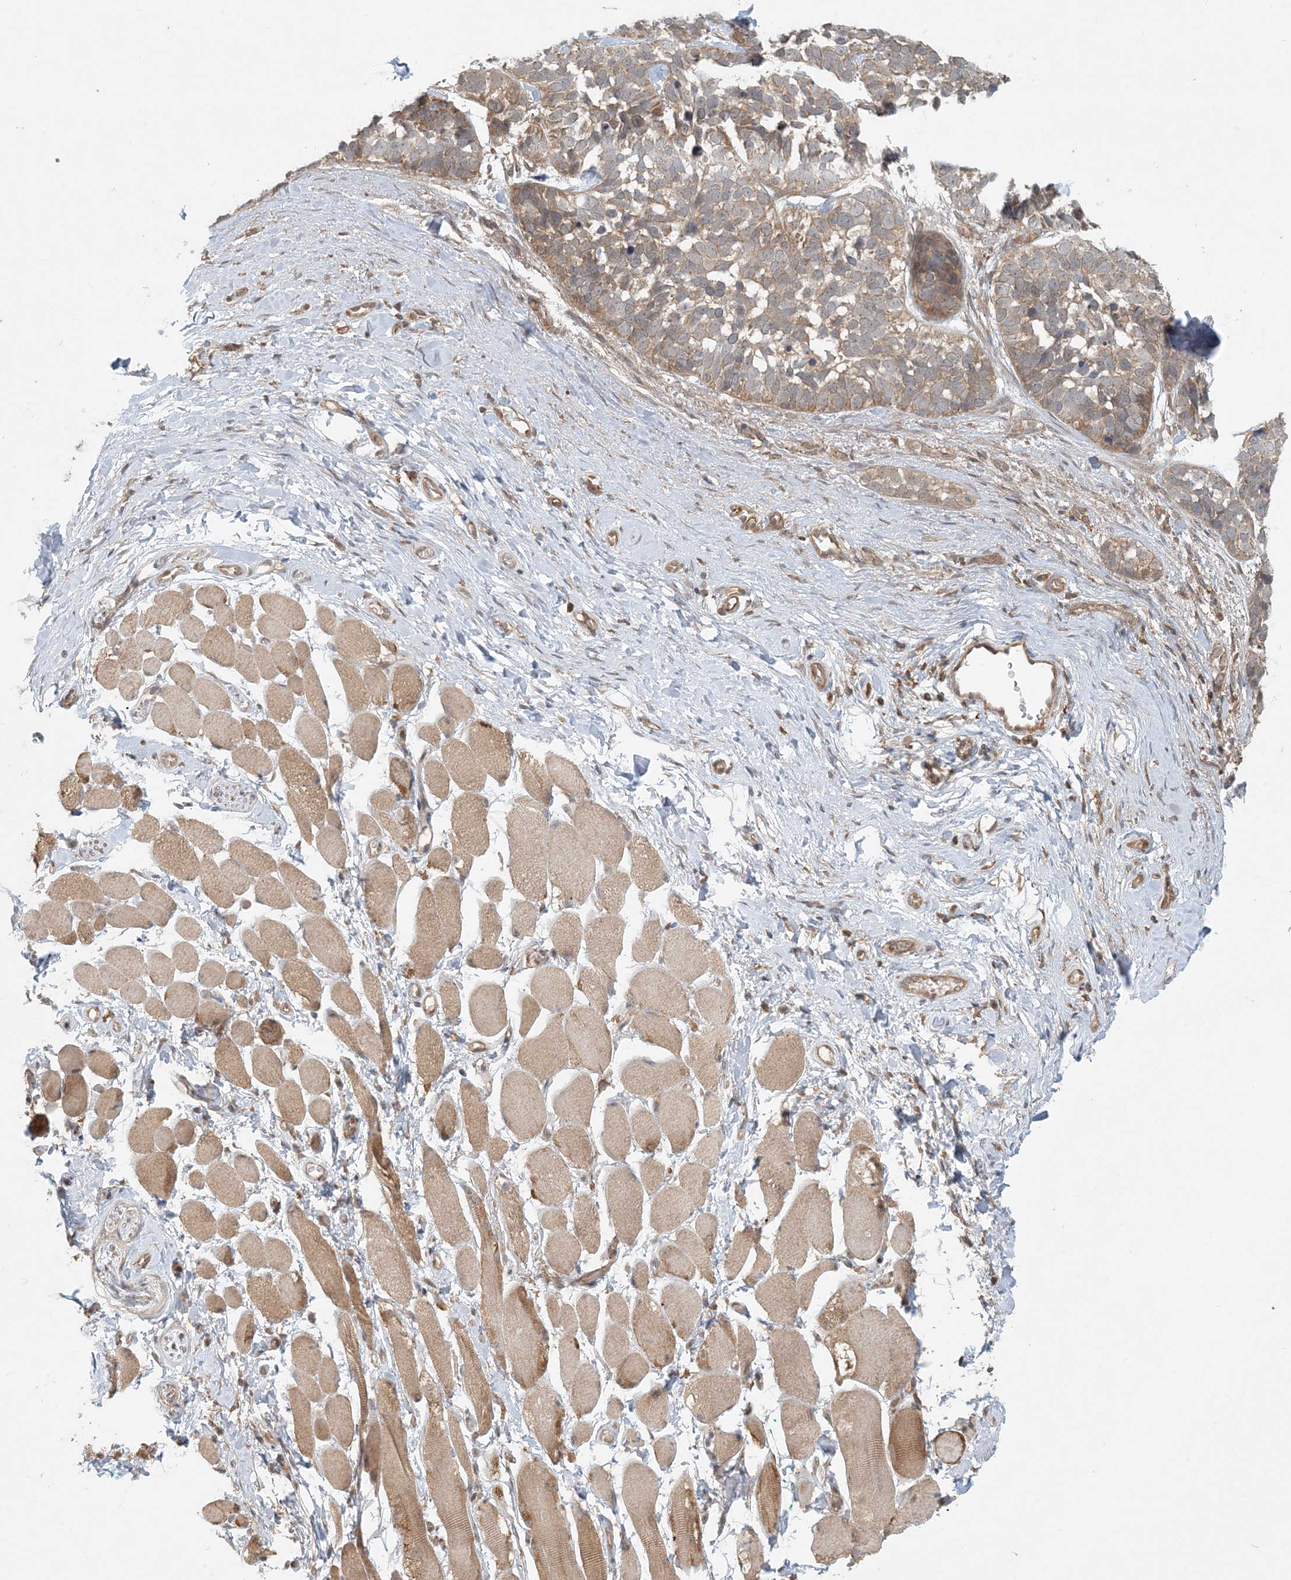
{"staining": {"intensity": "moderate", "quantity": ">75%", "location": "cytoplasmic/membranous"}, "tissue": "skin cancer", "cell_type": "Tumor cells", "image_type": "cancer", "snomed": [{"axis": "morphology", "description": "Basal cell carcinoma"}, {"axis": "topography", "description": "Skin"}], "caption": "A brown stain highlights moderate cytoplasmic/membranous staining of a protein in human skin cancer tumor cells.", "gene": "OBI1", "patient": {"sex": "male", "age": 62}}